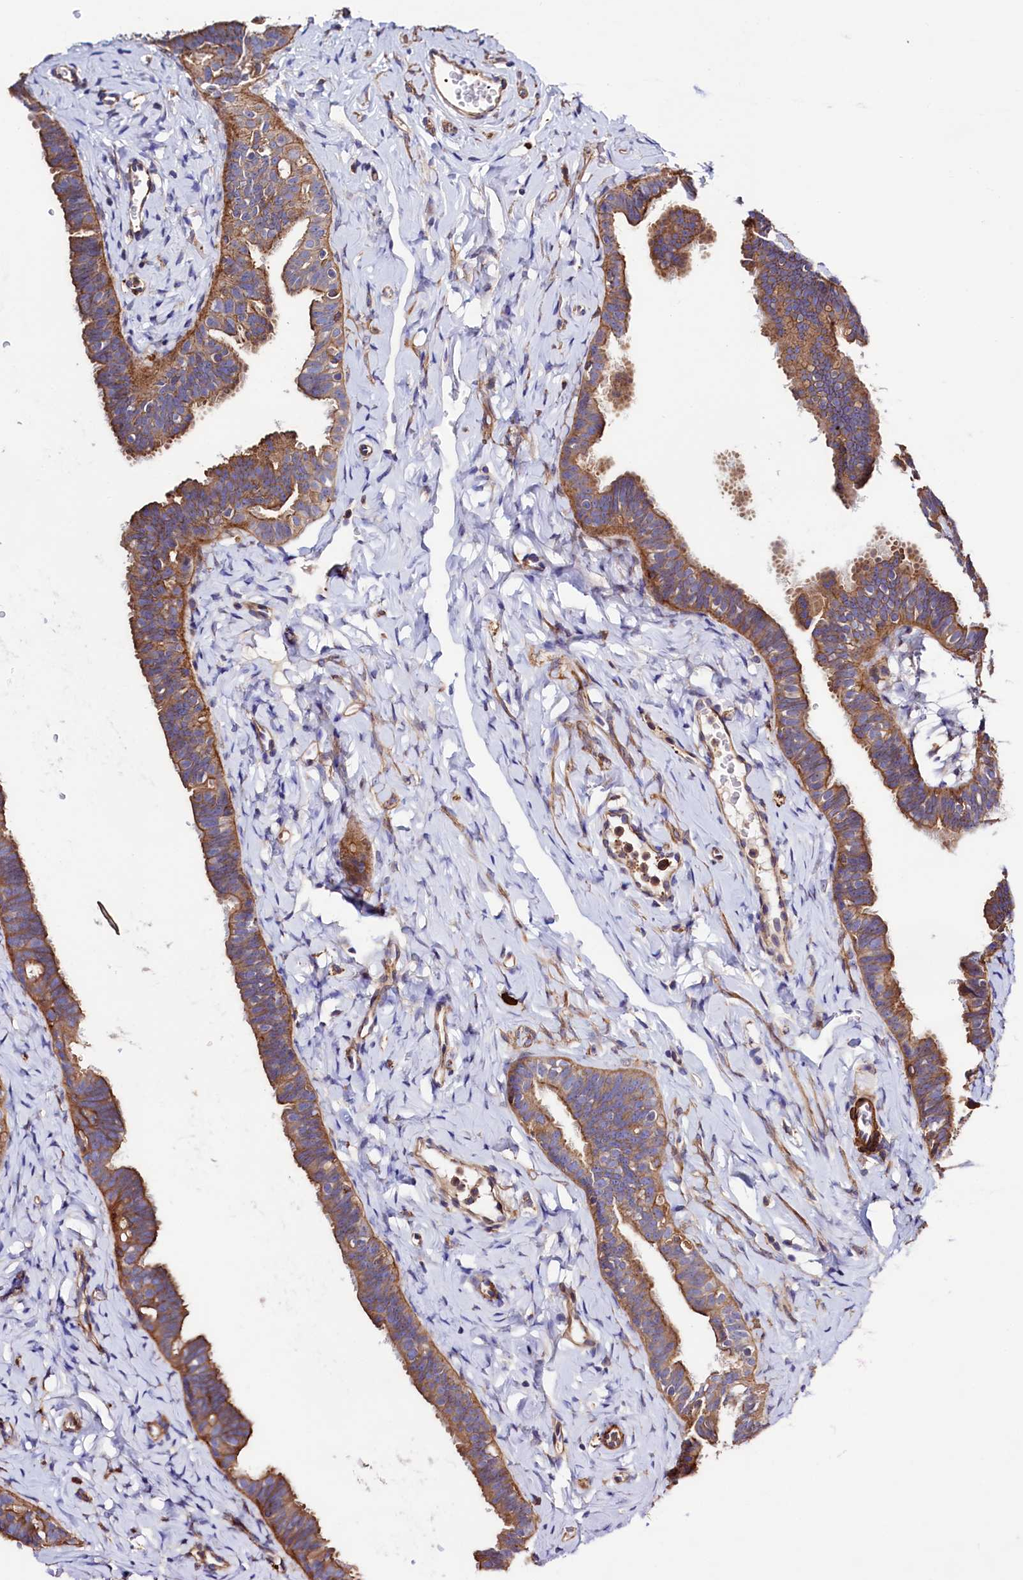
{"staining": {"intensity": "moderate", "quantity": ">75%", "location": "cytoplasmic/membranous"}, "tissue": "fallopian tube", "cell_type": "Glandular cells", "image_type": "normal", "snomed": [{"axis": "morphology", "description": "Normal tissue, NOS"}, {"axis": "topography", "description": "Fallopian tube"}], "caption": "Moderate cytoplasmic/membranous positivity is present in about >75% of glandular cells in unremarkable fallopian tube. The protein of interest is shown in brown color, while the nuclei are stained blue.", "gene": "STAMBPL1", "patient": {"sex": "female", "age": 65}}